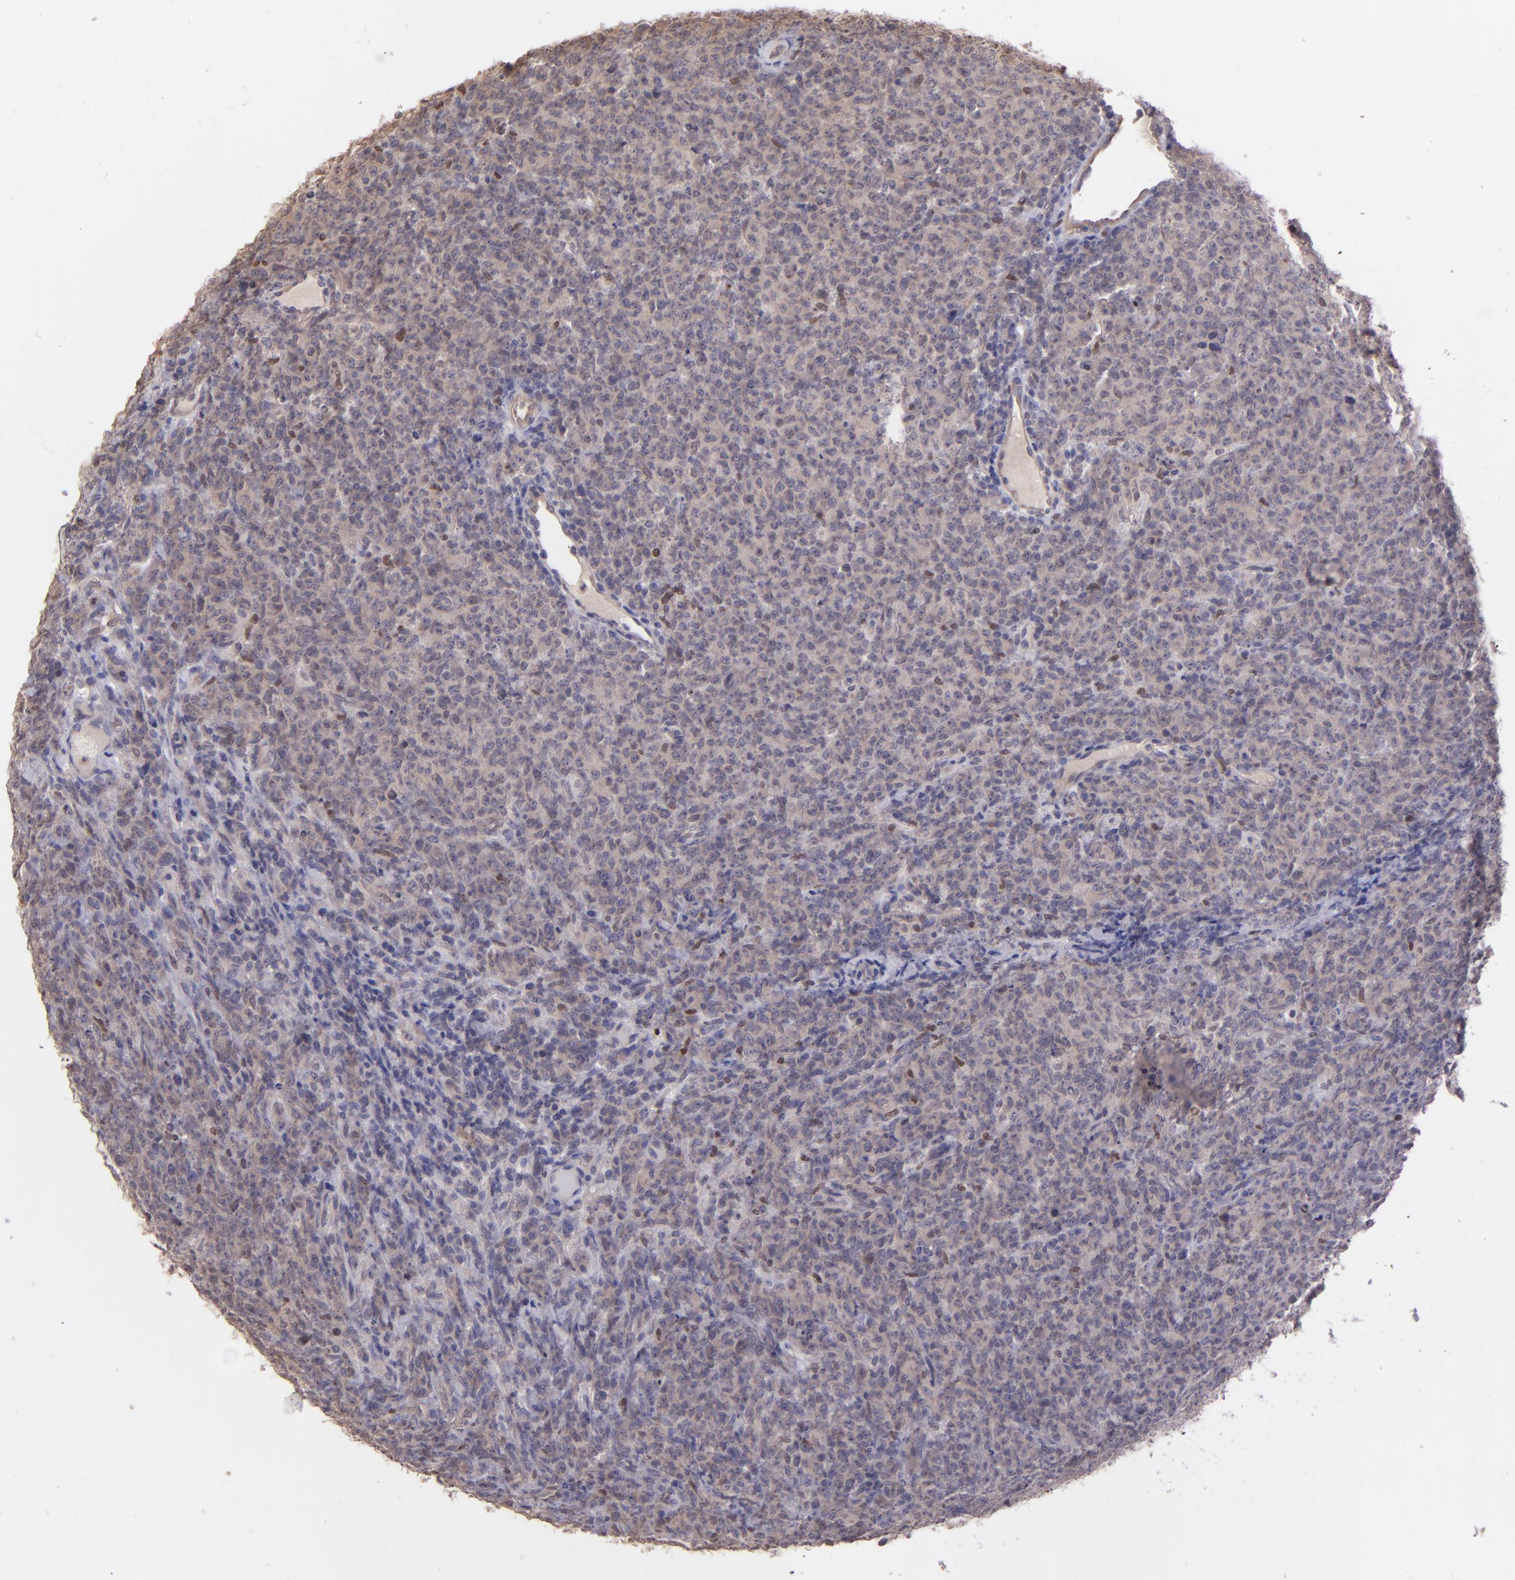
{"staining": {"intensity": "weak", "quantity": "<25%", "location": "cytoplasmic/membranous"}, "tissue": "lymphoma", "cell_type": "Tumor cells", "image_type": "cancer", "snomed": [{"axis": "morphology", "description": "Malignant lymphoma, non-Hodgkin's type, High grade"}, {"axis": "topography", "description": "Tonsil"}], "caption": "IHC of high-grade malignant lymphoma, non-Hodgkin's type demonstrates no staining in tumor cells. (IHC, brightfield microscopy, high magnification).", "gene": "NUP62CL", "patient": {"sex": "female", "age": 36}}